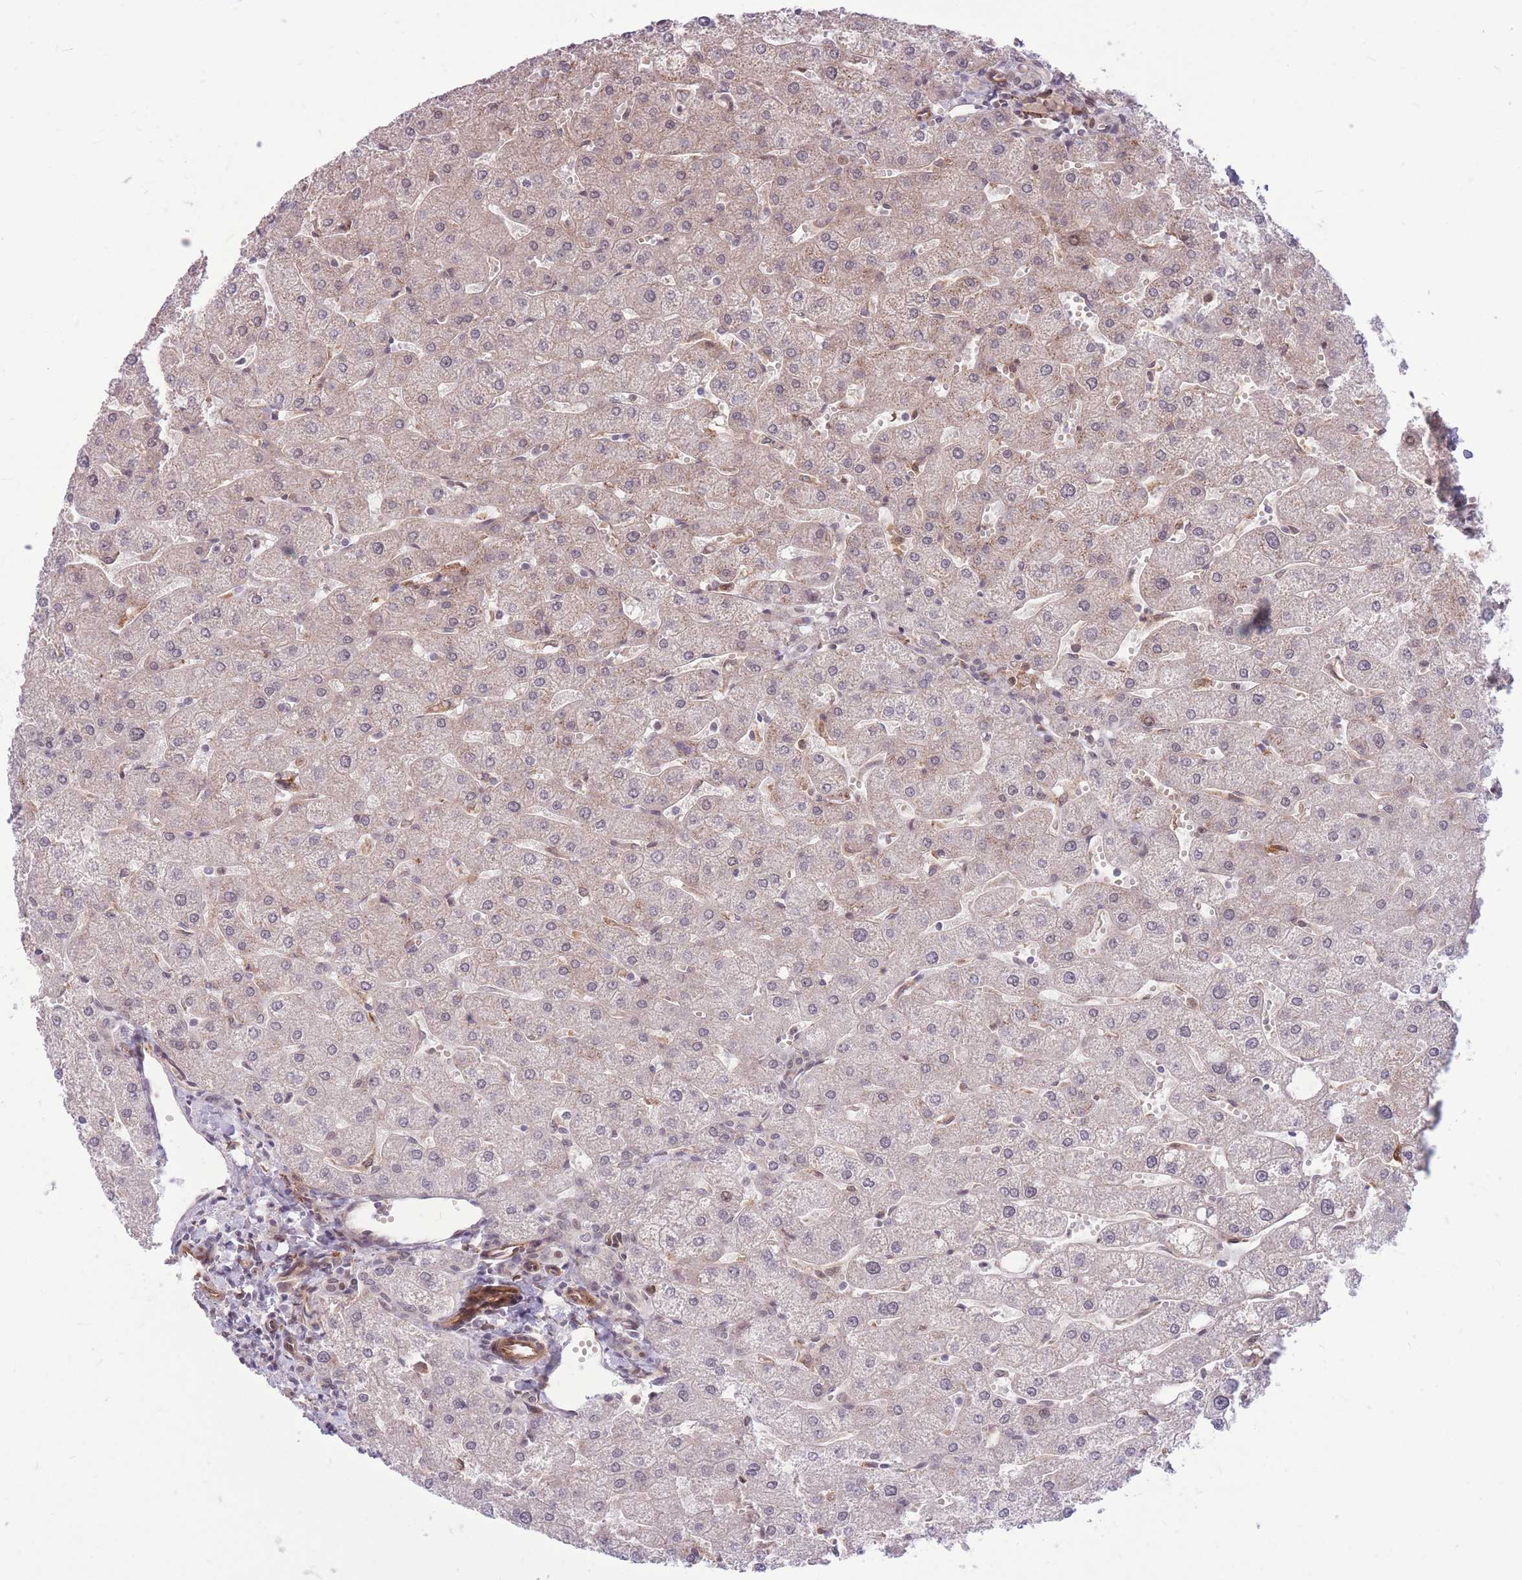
{"staining": {"intensity": "negative", "quantity": "none", "location": "none"}, "tissue": "liver", "cell_type": "Cholangiocytes", "image_type": "normal", "snomed": [{"axis": "morphology", "description": "Normal tissue, NOS"}, {"axis": "topography", "description": "Liver"}], "caption": "Immunohistochemistry (IHC) of normal liver exhibits no expression in cholangiocytes. (Brightfield microscopy of DAB (3,3'-diaminobenzidine) immunohistochemistry (IHC) at high magnification).", "gene": "TCF20", "patient": {"sex": "male", "age": 67}}